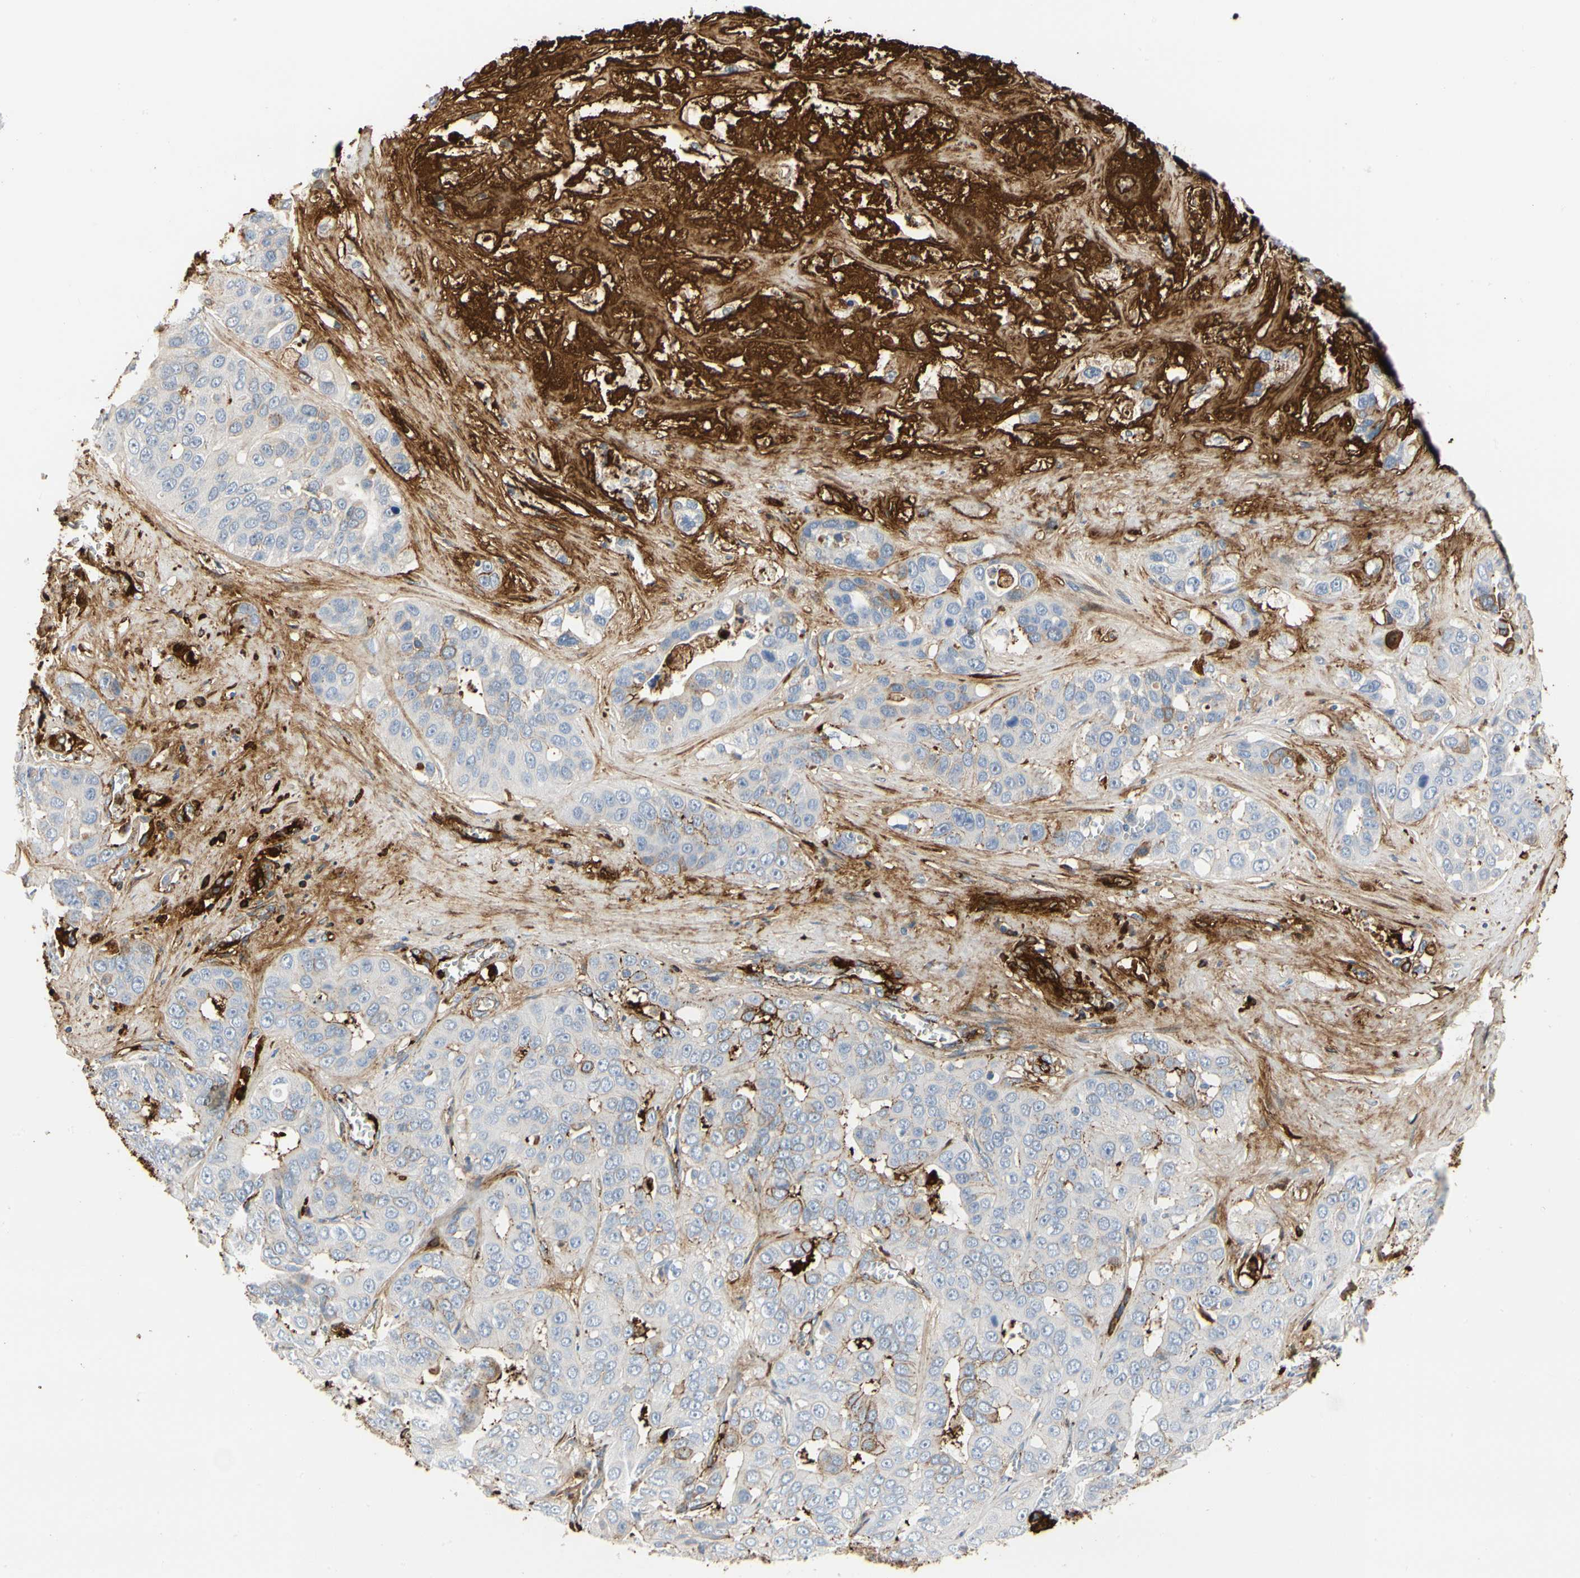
{"staining": {"intensity": "moderate", "quantity": "25%-75%", "location": "cytoplasmic/membranous"}, "tissue": "liver cancer", "cell_type": "Tumor cells", "image_type": "cancer", "snomed": [{"axis": "morphology", "description": "Cholangiocarcinoma"}, {"axis": "topography", "description": "Liver"}], "caption": "The micrograph demonstrates a brown stain indicating the presence of a protein in the cytoplasmic/membranous of tumor cells in liver cancer.", "gene": "FGB", "patient": {"sex": "female", "age": 52}}